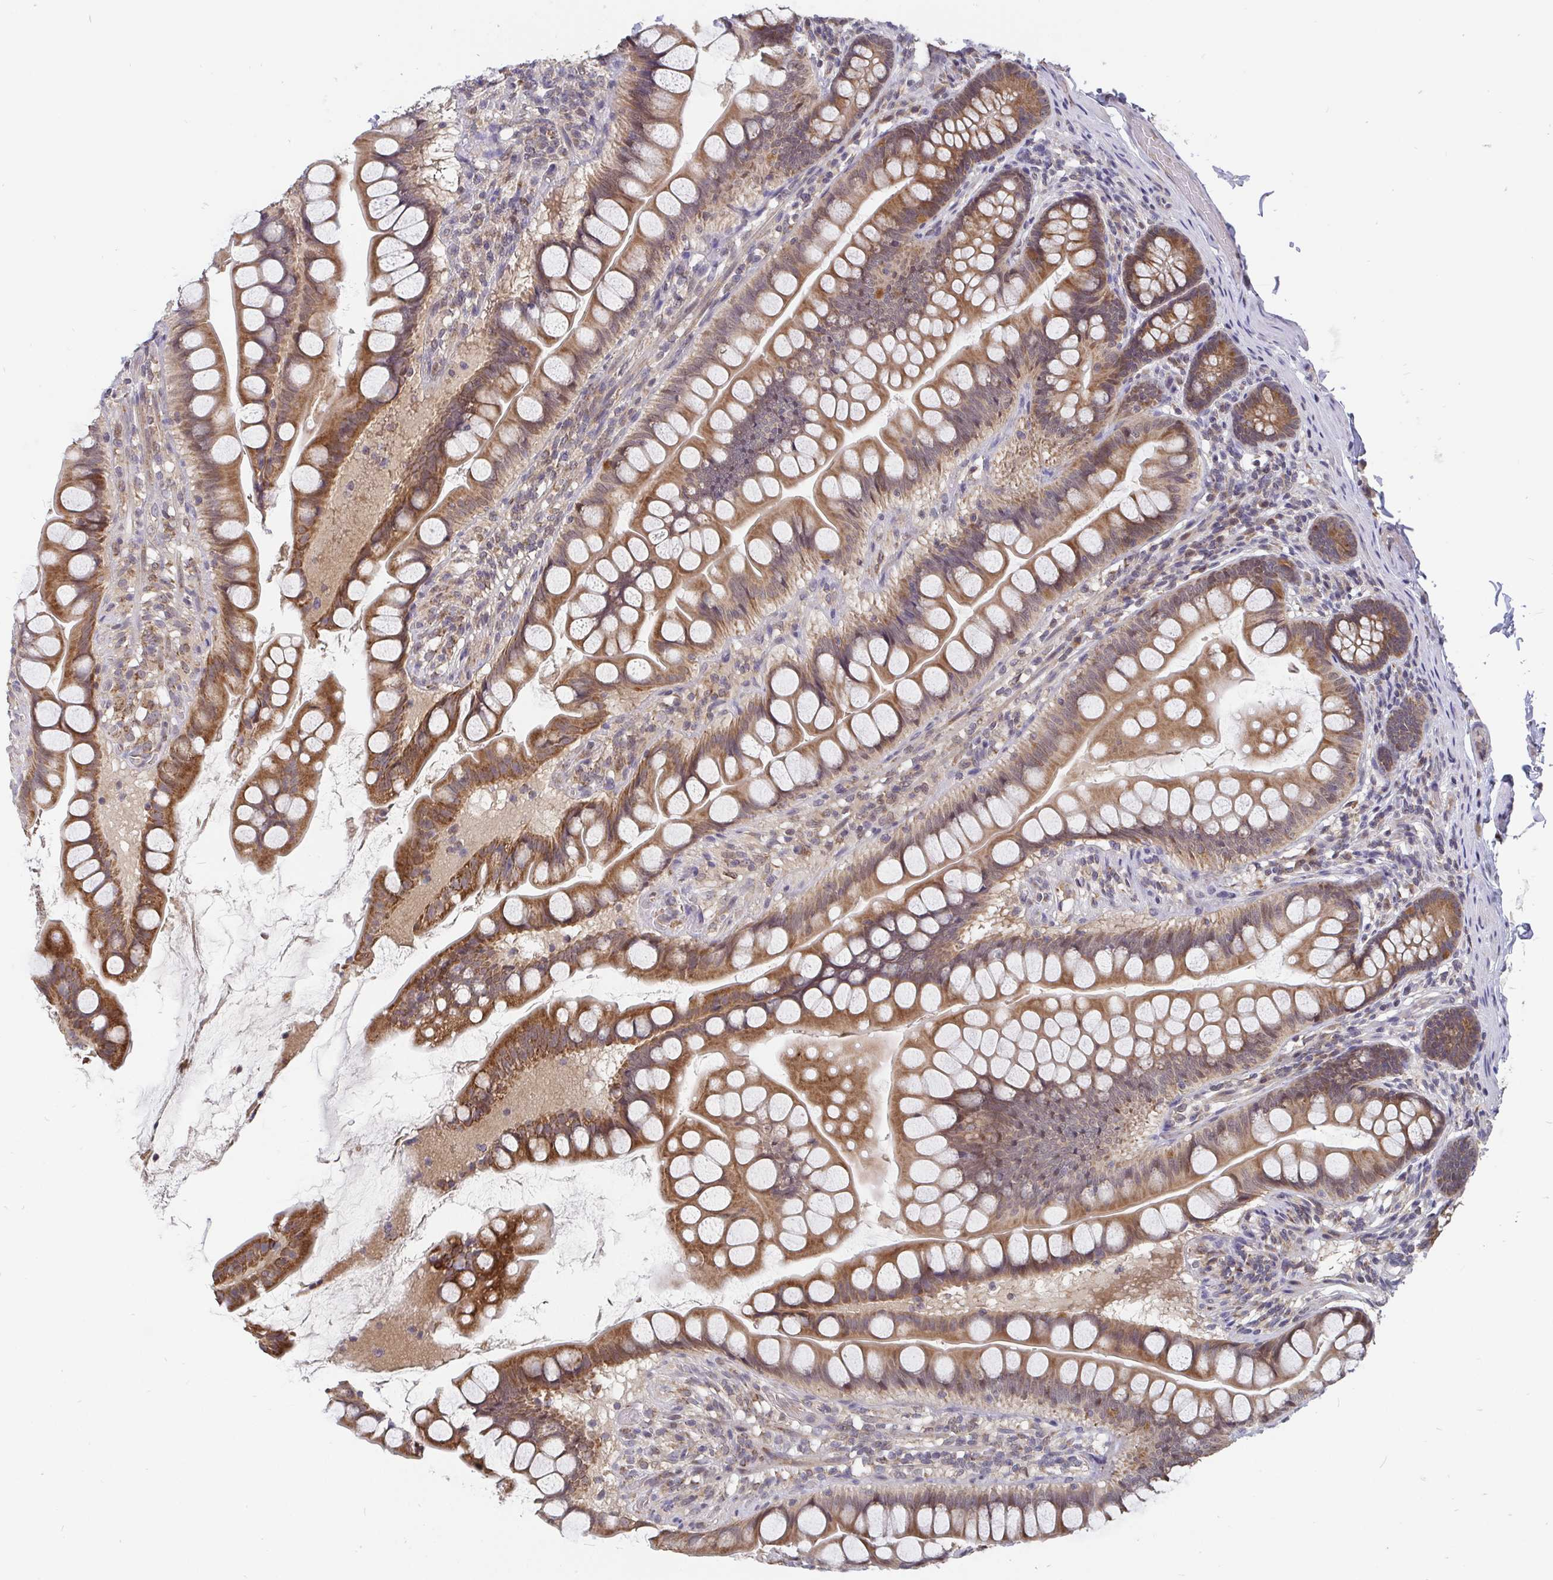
{"staining": {"intensity": "strong", "quantity": ">75%", "location": "cytoplasmic/membranous"}, "tissue": "small intestine", "cell_type": "Glandular cells", "image_type": "normal", "snomed": [{"axis": "morphology", "description": "Normal tissue, NOS"}, {"axis": "topography", "description": "Small intestine"}], "caption": "The image displays immunohistochemical staining of unremarkable small intestine. There is strong cytoplasmic/membranous staining is seen in approximately >75% of glandular cells. (DAB IHC with brightfield microscopy, high magnification).", "gene": "PDF", "patient": {"sex": "male", "age": 70}}